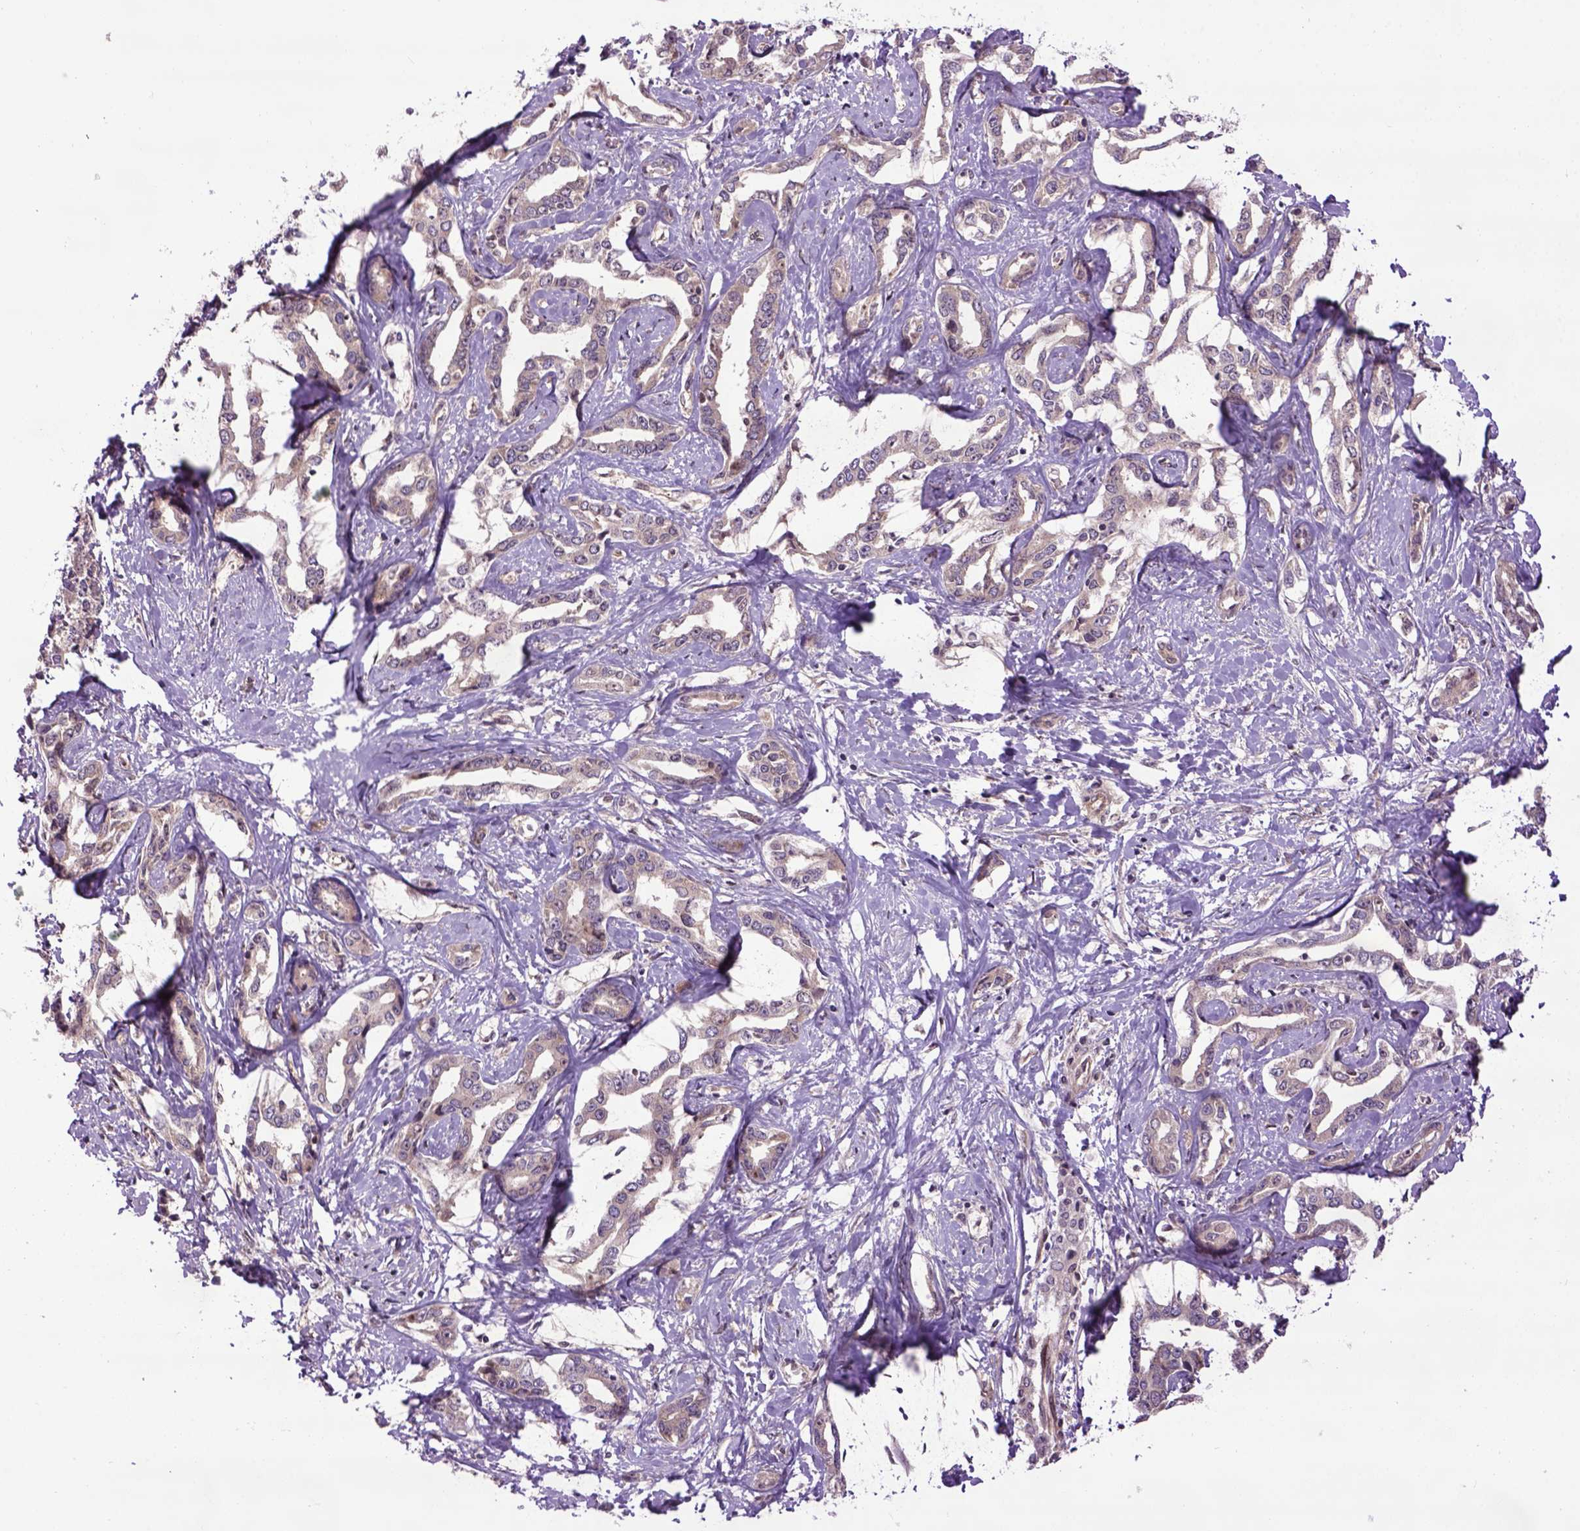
{"staining": {"intensity": "weak", "quantity": ">75%", "location": "cytoplasmic/membranous"}, "tissue": "liver cancer", "cell_type": "Tumor cells", "image_type": "cancer", "snomed": [{"axis": "morphology", "description": "Cholangiocarcinoma"}, {"axis": "topography", "description": "Liver"}], "caption": "DAB (3,3'-diaminobenzidine) immunohistochemical staining of human liver cholangiocarcinoma reveals weak cytoplasmic/membranous protein staining in about >75% of tumor cells.", "gene": "WDR48", "patient": {"sex": "male", "age": 59}}